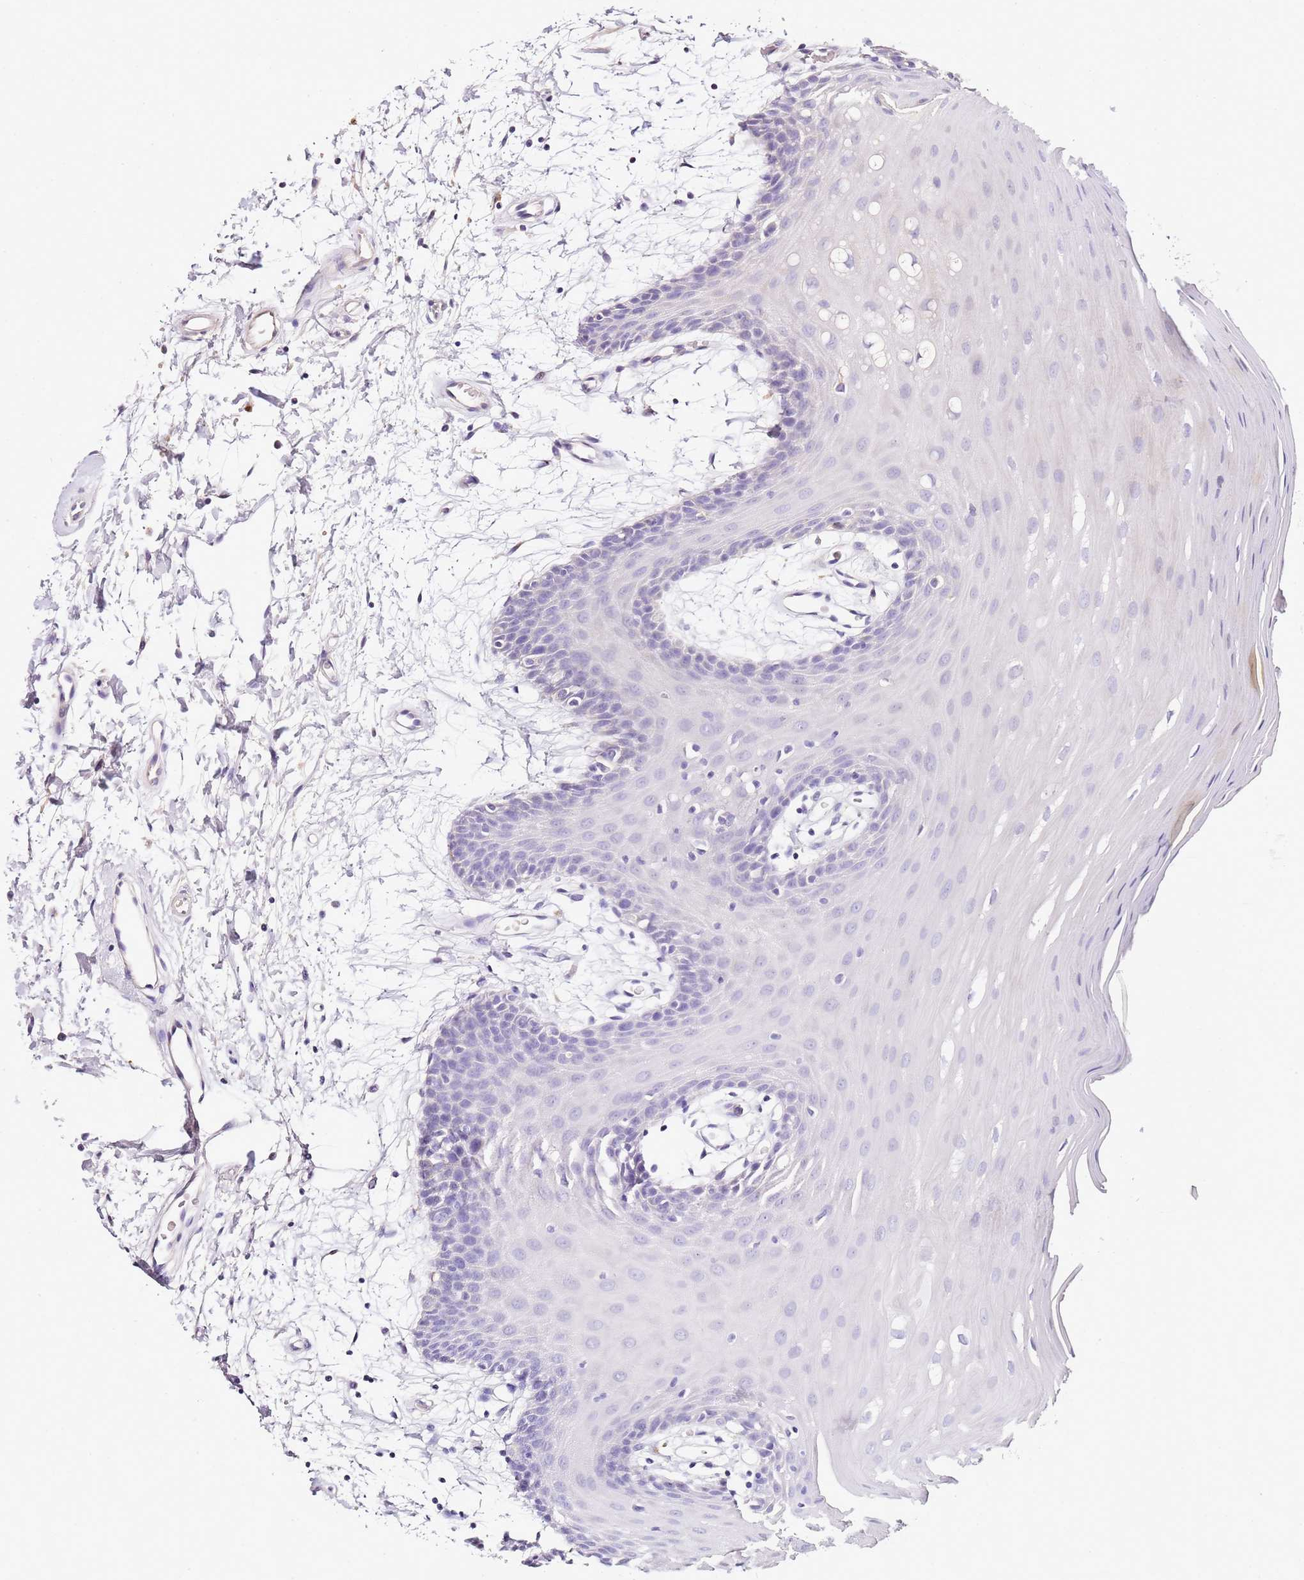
{"staining": {"intensity": "negative", "quantity": "none", "location": "none"}, "tissue": "oral mucosa", "cell_type": "Squamous epithelial cells", "image_type": "normal", "snomed": [{"axis": "morphology", "description": "Normal tissue, NOS"}, {"axis": "topography", "description": "Skeletal muscle"}, {"axis": "topography", "description": "Oral tissue"}, {"axis": "topography", "description": "Salivary gland"}, {"axis": "topography", "description": "Peripheral nerve tissue"}], "caption": "A high-resolution image shows immunohistochemistry (IHC) staining of unremarkable oral mucosa, which exhibits no significant staining in squamous epithelial cells.", "gene": "OR2B11", "patient": {"sex": "male", "age": 54}}